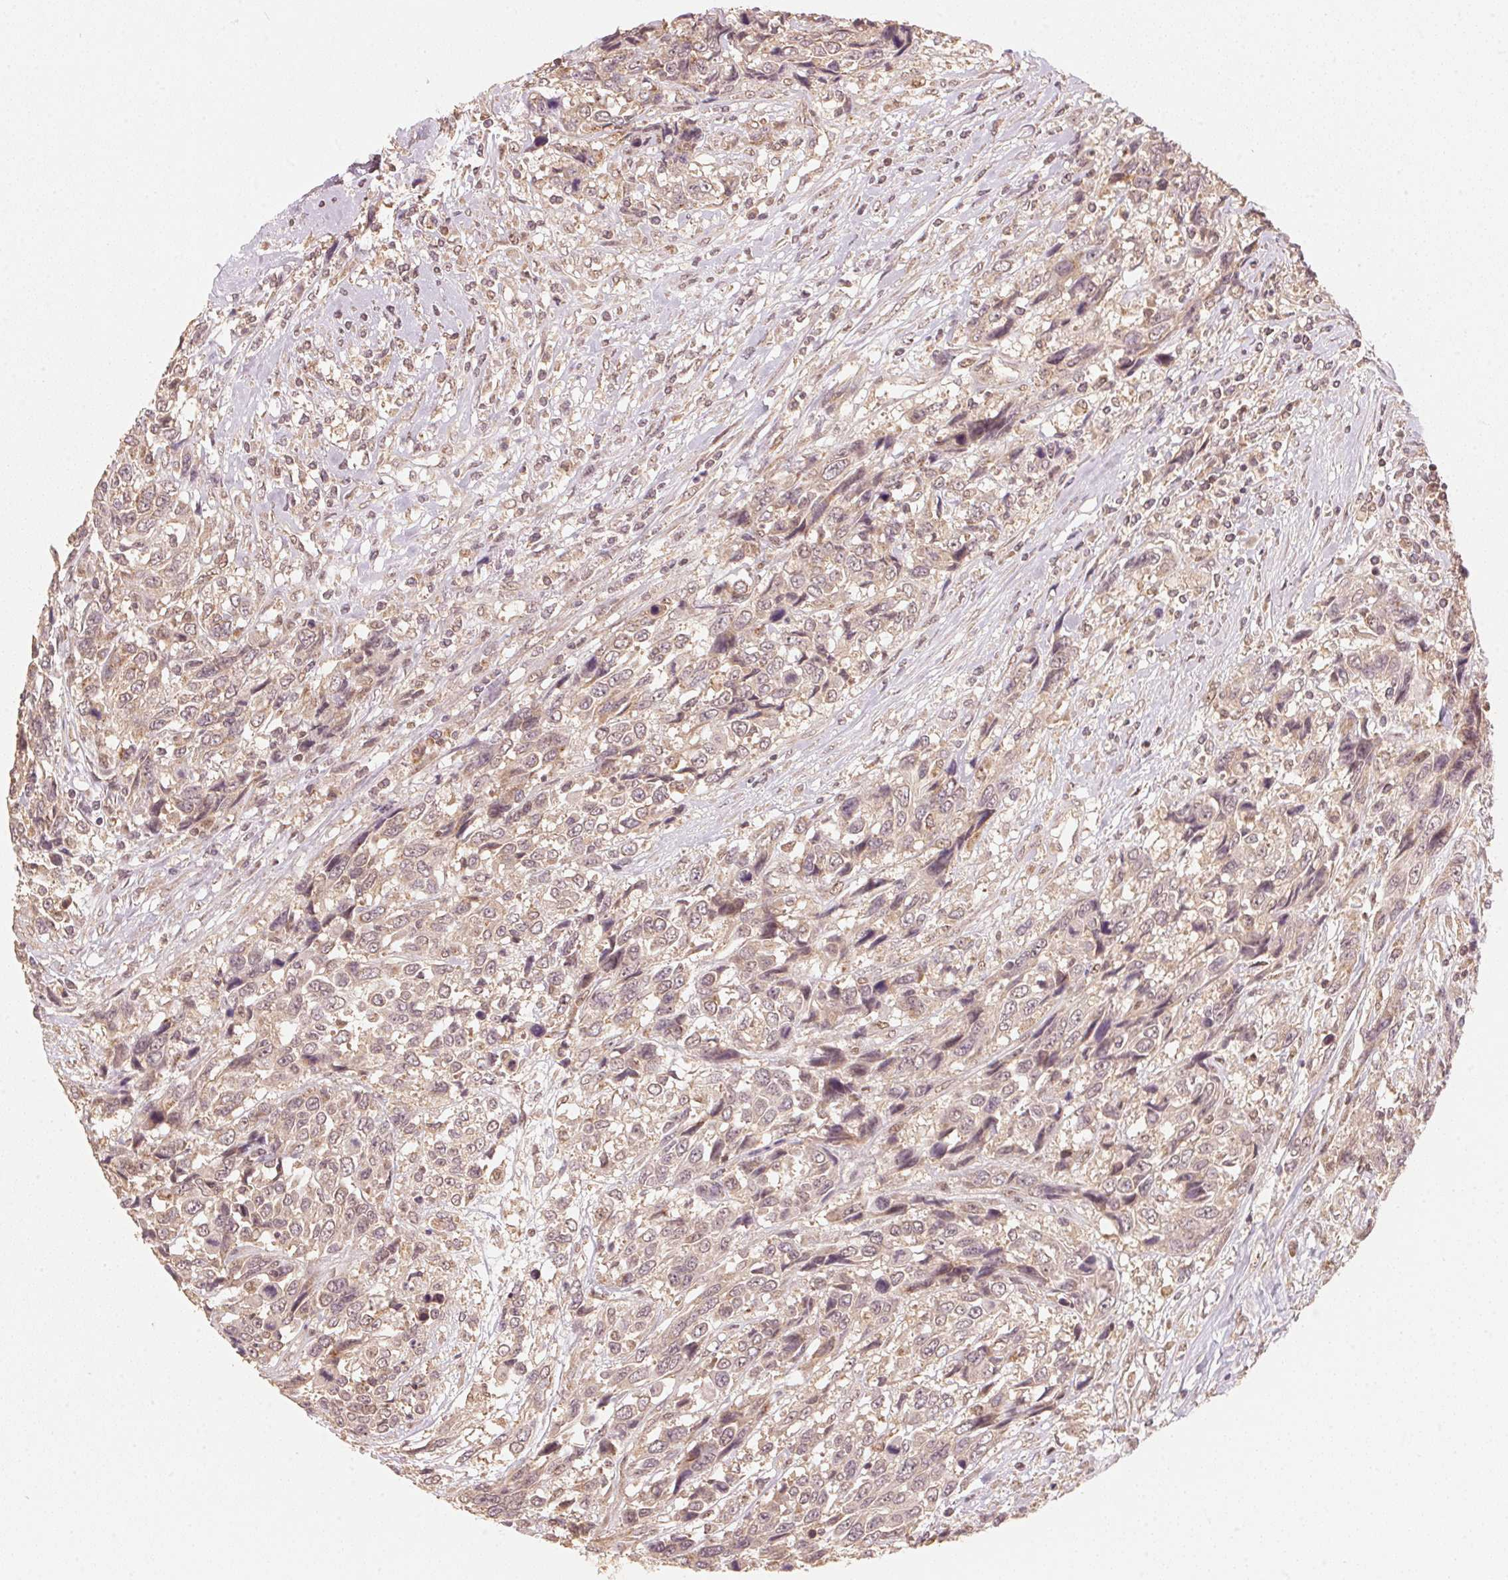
{"staining": {"intensity": "weak", "quantity": ">75%", "location": "cytoplasmic/membranous,nuclear"}, "tissue": "urothelial cancer", "cell_type": "Tumor cells", "image_type": "cancer", "snomed": [{"axis": "morphology", "description": "Urothelial carcinoma, High grade"}, {"axis": "topography", "description": "Urinary bladder"}], "caption": "This is a photomicrograph of IHC staining of urothelial carcinoma (high-grade), which shows weak staining in the cytoplasmic/membranous and nuclear of tumor cells.", "gene": "C2orf73", "patient": {"sex": "female", "age": 70}}